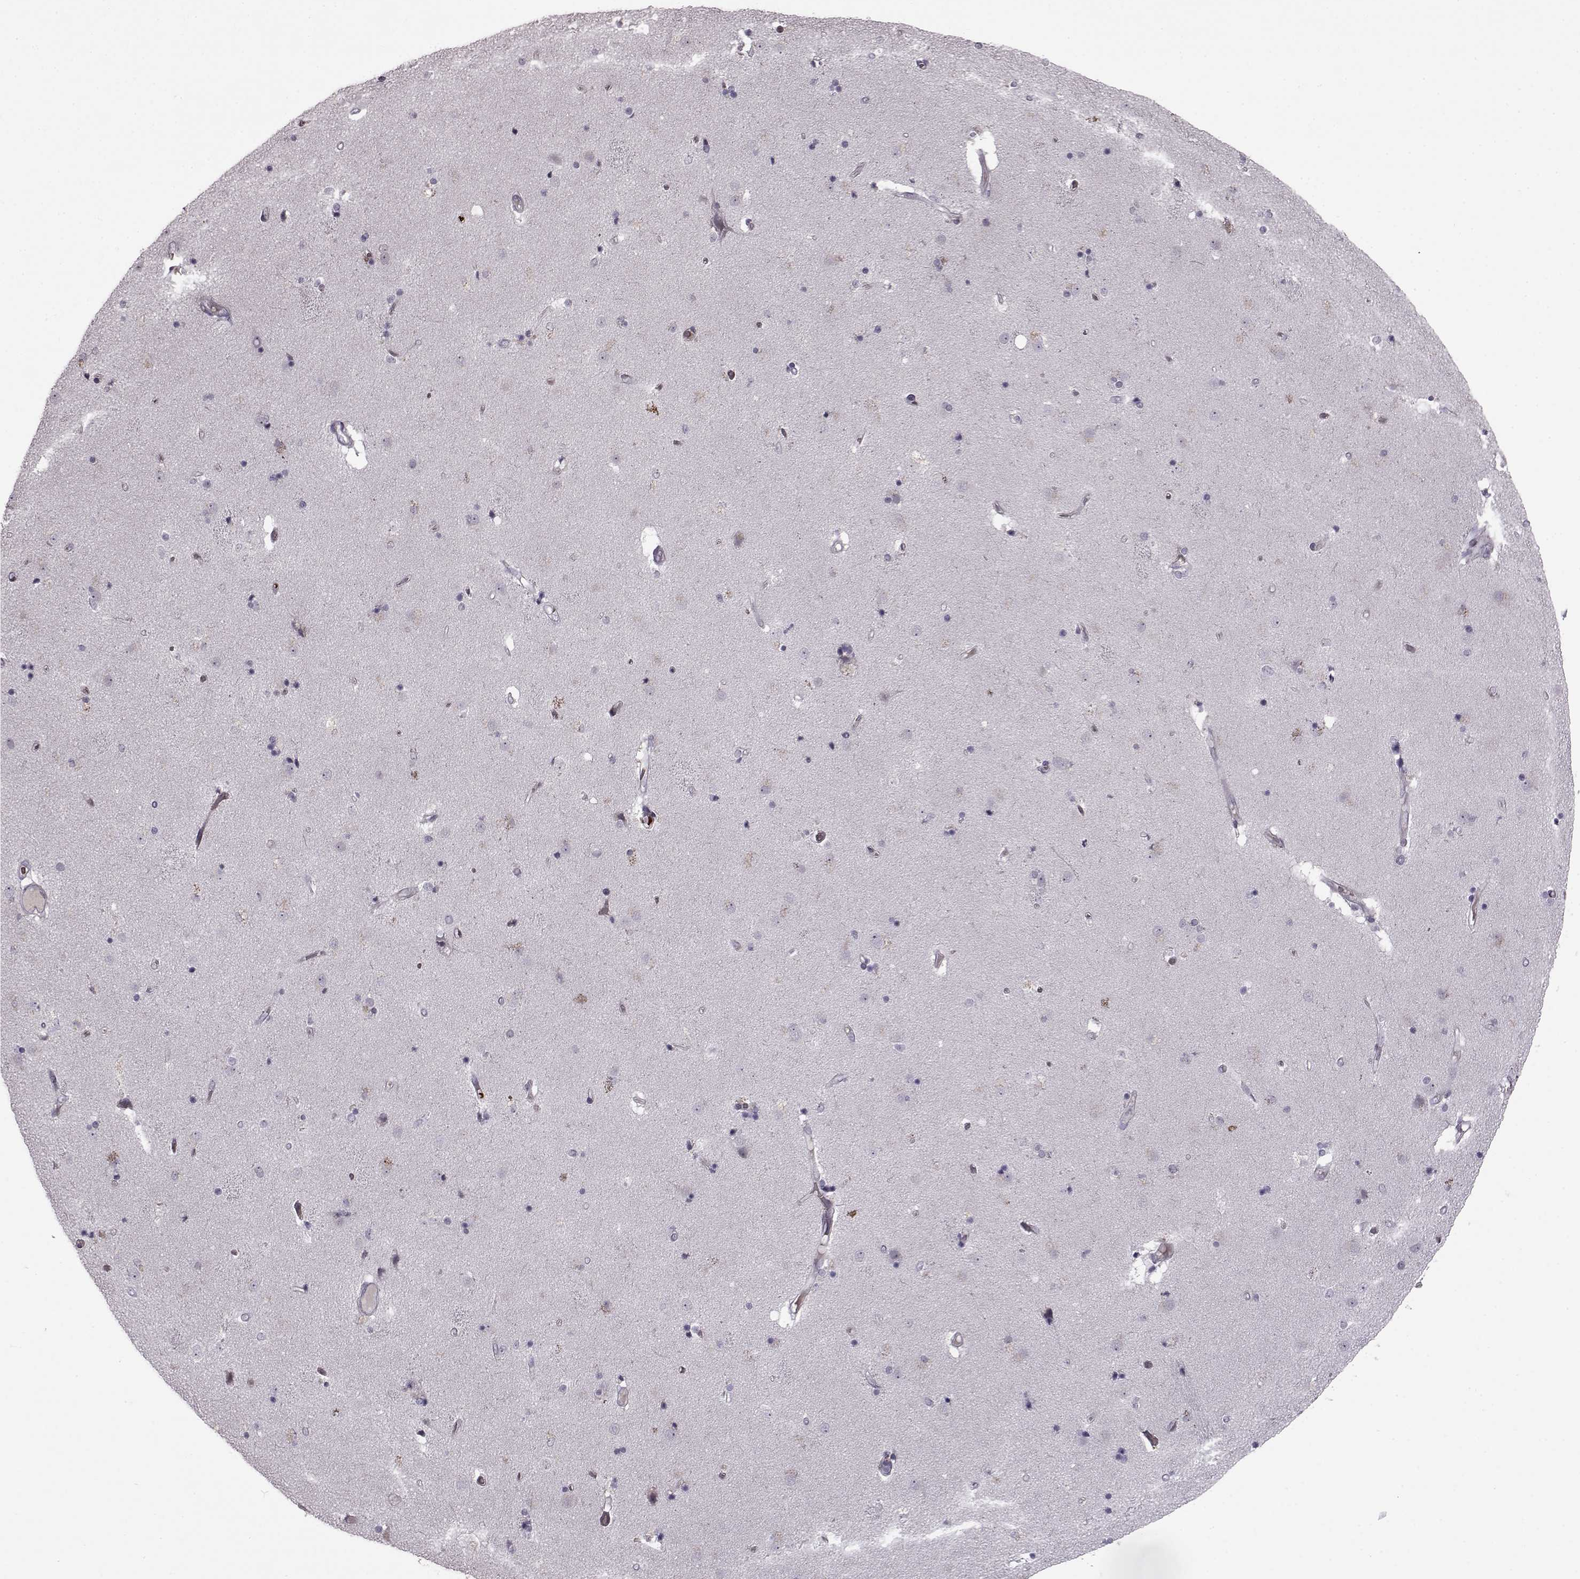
{"staining": {"intensity": "negative", "quantity": "none", "location": "none"}, "tissue": "caudate", "cell_type": "Glial cells", "image_type": "normal", "snomed": [{"axis": "morphology", "description": "Normal tissue, NOS"}, {"axis": "topography", "description": "Lateral ventricle wall"}], "caption": "Benign caudate was stained to show a protein in brown. There is no significant staining in glial cells.", "gene": "PROP1", "patient": {"sex": "female", "age": 71}}